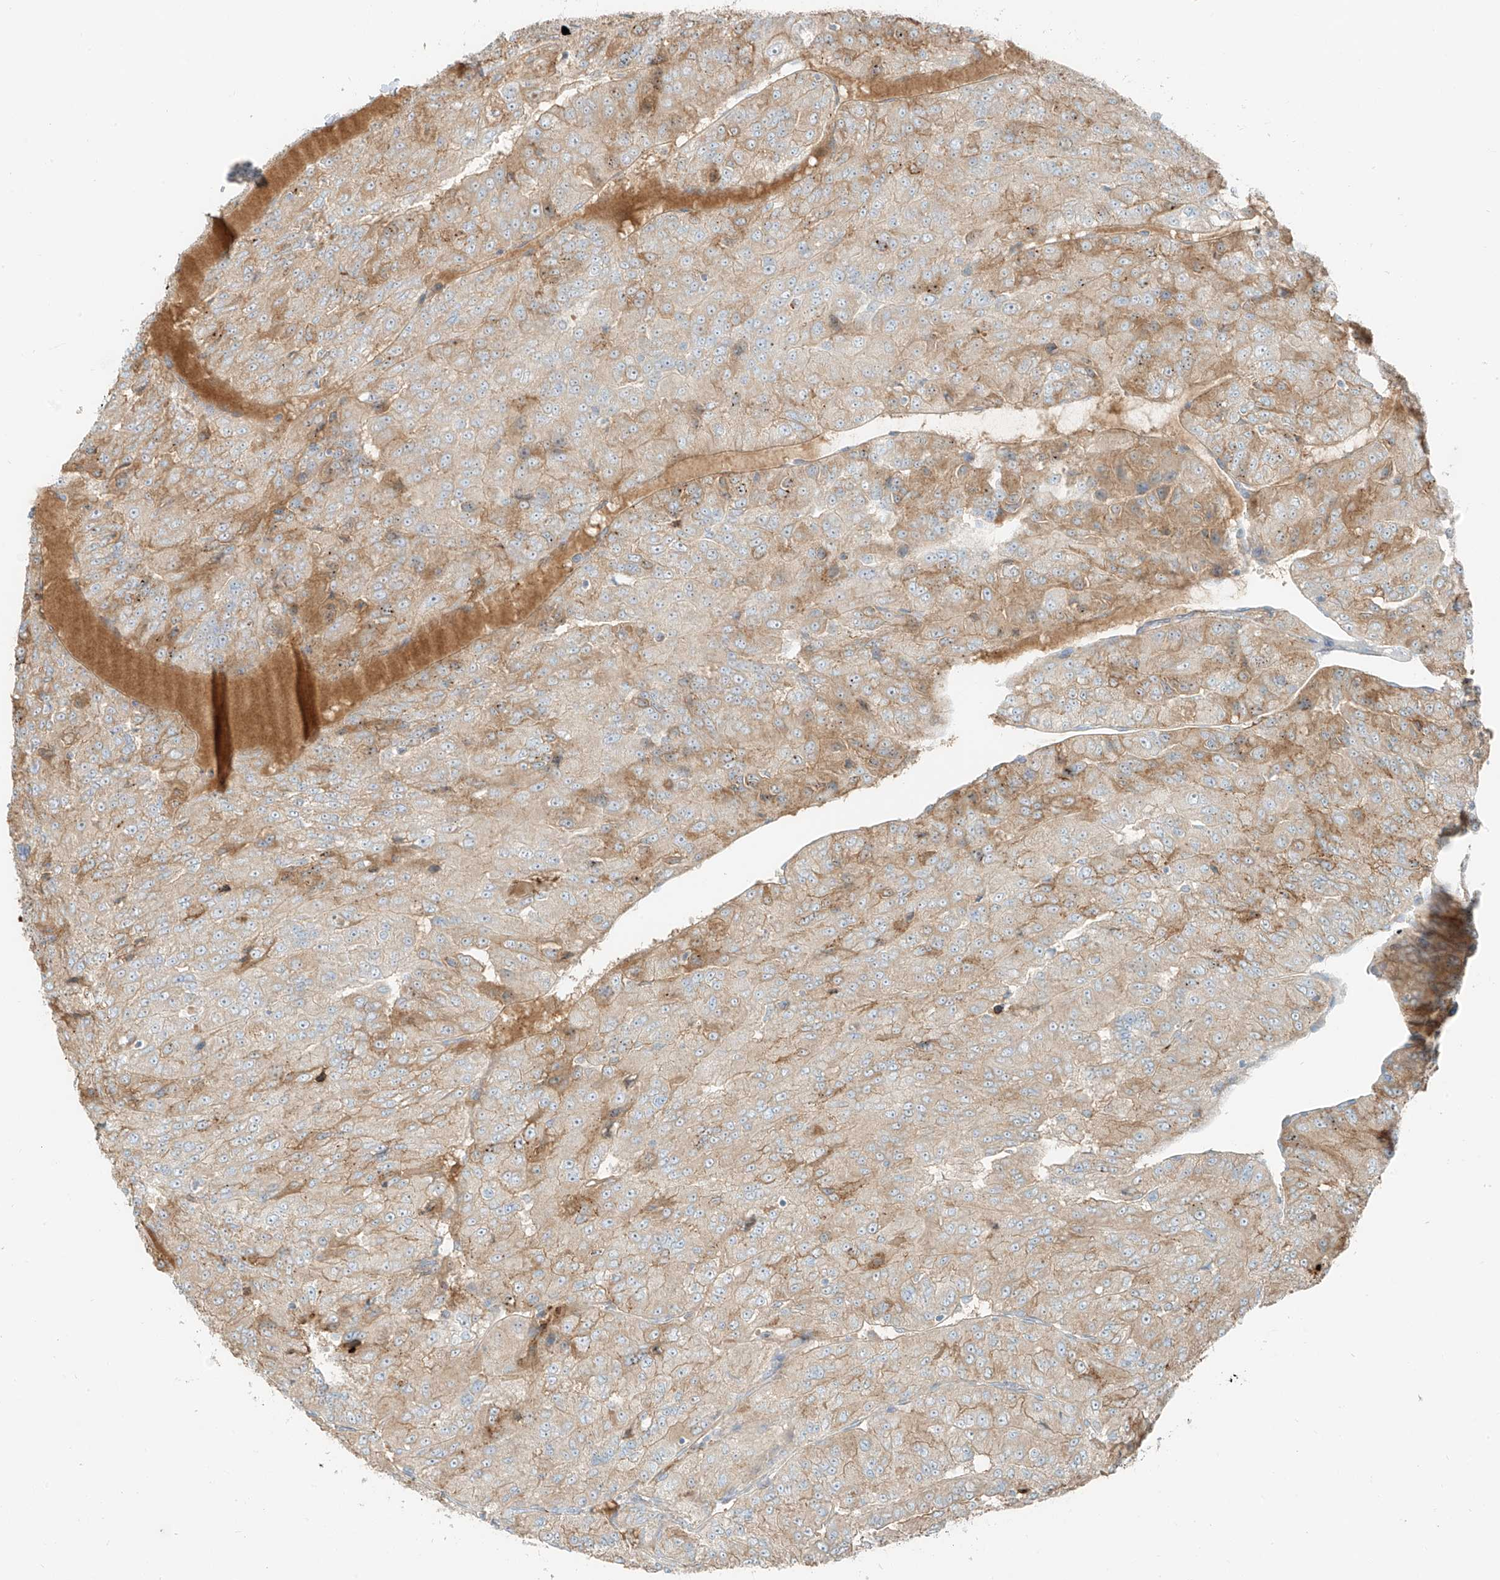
{"staining": {"intensity": "moderate", "quantity": "25%-75%", "location": "cytoplasmic/membranous"}, "tissue": "renal cancer", "cell_type": "Tumor cells", "image_type": "cancer", "snomed": [{"axis": "morphology", "description": "Adenocarcinoma, NOS"}, {"axis": "topography", "description": "Kidney"}], "caption": "Immunohistochemistry (IHC) of human renal adenocarcinoma shows medium levels of moderate cytoplasmic/membranous staining in approximately 25%-75% of tumor cells.", "gene": "FSTL1", "patient": {"sex": "female", "age": 63}}